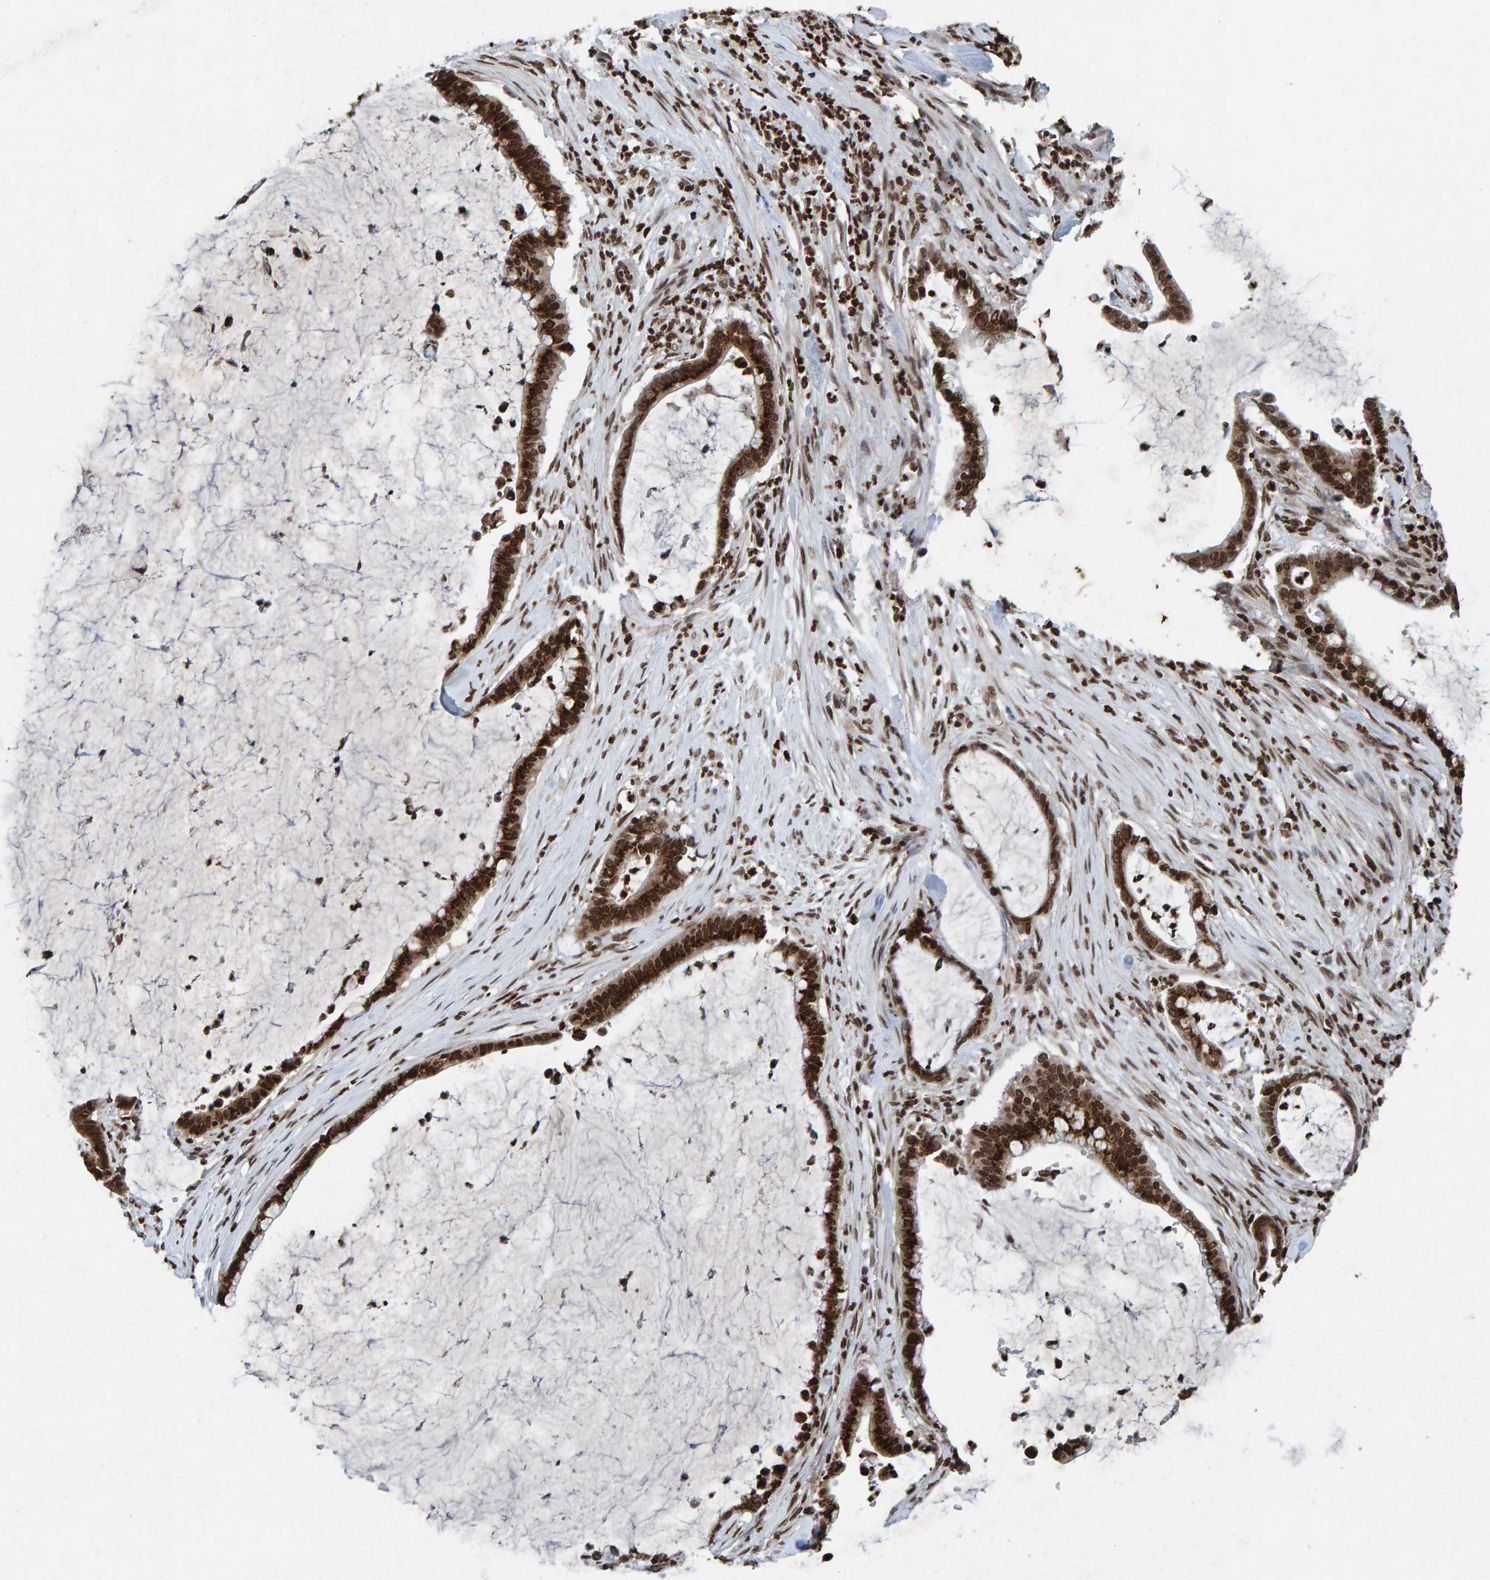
{"staining": {"intensity": "strong", "quantity": ">75%", "location": "nuclear"}, "tissue": "pancreatic cancer", "cell_type": "Tumor cells", "image_type": "cancer", "snomed": [{"axis": "morphology", "description": "Adenocarcinoma, NOS"}, {"axis": "topography", "description": "Pancreas"}], "caption": "Immunohistochemistry (IHC) photomicrograph of neoplastic tissue: human pancreatic cancer stained using IHC shows high levels of strong protein expression localized specifically in the nuclear of tumor cells, appearing as a nuclear brown color.", "gene": "H2AZ1", "patient": {"sex": "male", "age": 41}}